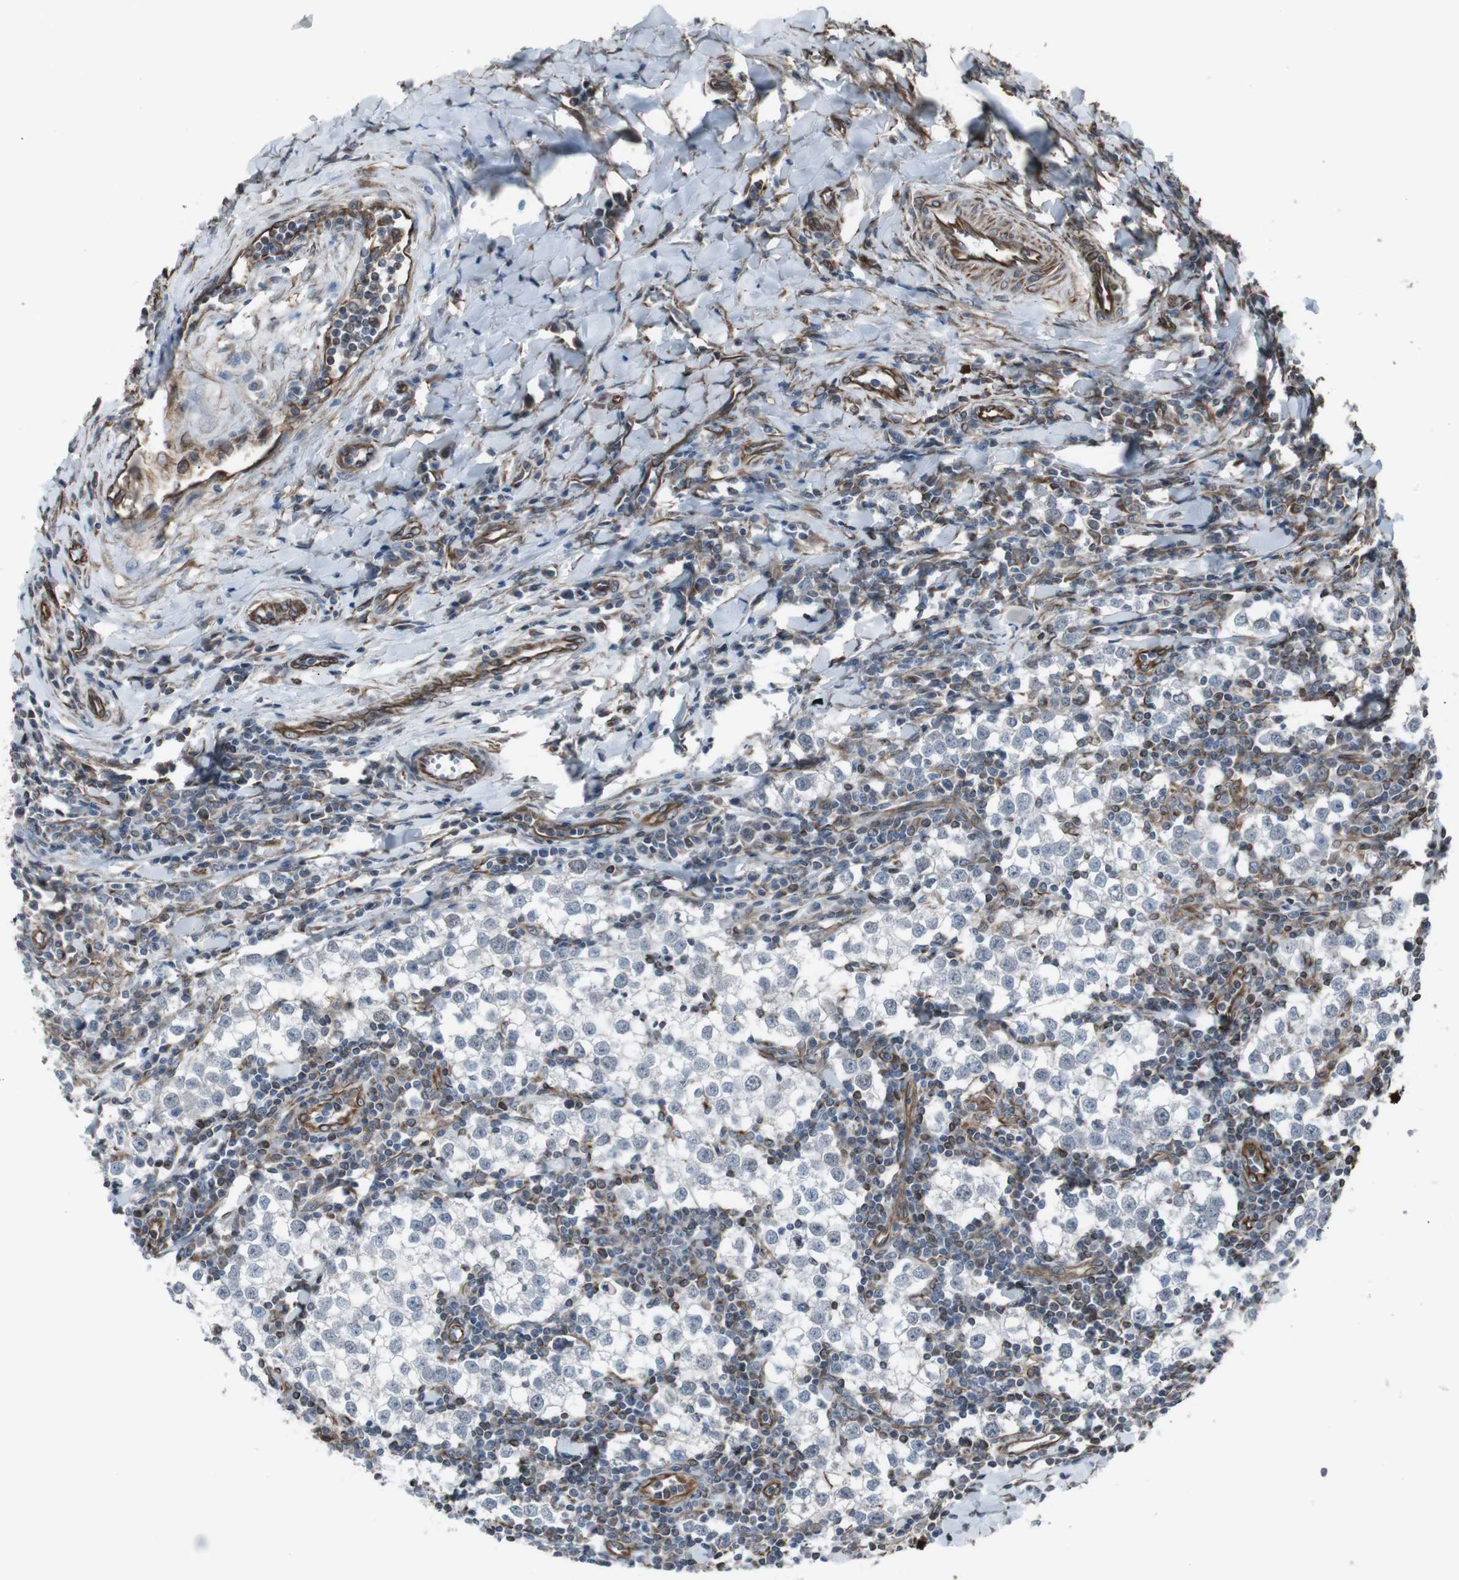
{"staining": {"intensity": "negative", "quantity": "none", "location": "none"}, "tissue": "testis cancer", "cell_type": "Tumor cells", "image_type": "cancer", "snomed": [{"axis": "morphology", "description": "Seminoma, NOS"}, {"axis": "morphology", "description": "Carcinoma, Embryonal, NOS"}, {"axis": "topography", "description": "Testis"}], "caption": "Testis embryonal carcinoma was stained to show a protein in brown. There is no significant staining in tumor cells. (DAB immunohistochemistry visualized using brightfield microscopy, high magnification).", "gene": "TMEM141", "patient": {"sex": "male", "age": 36}}